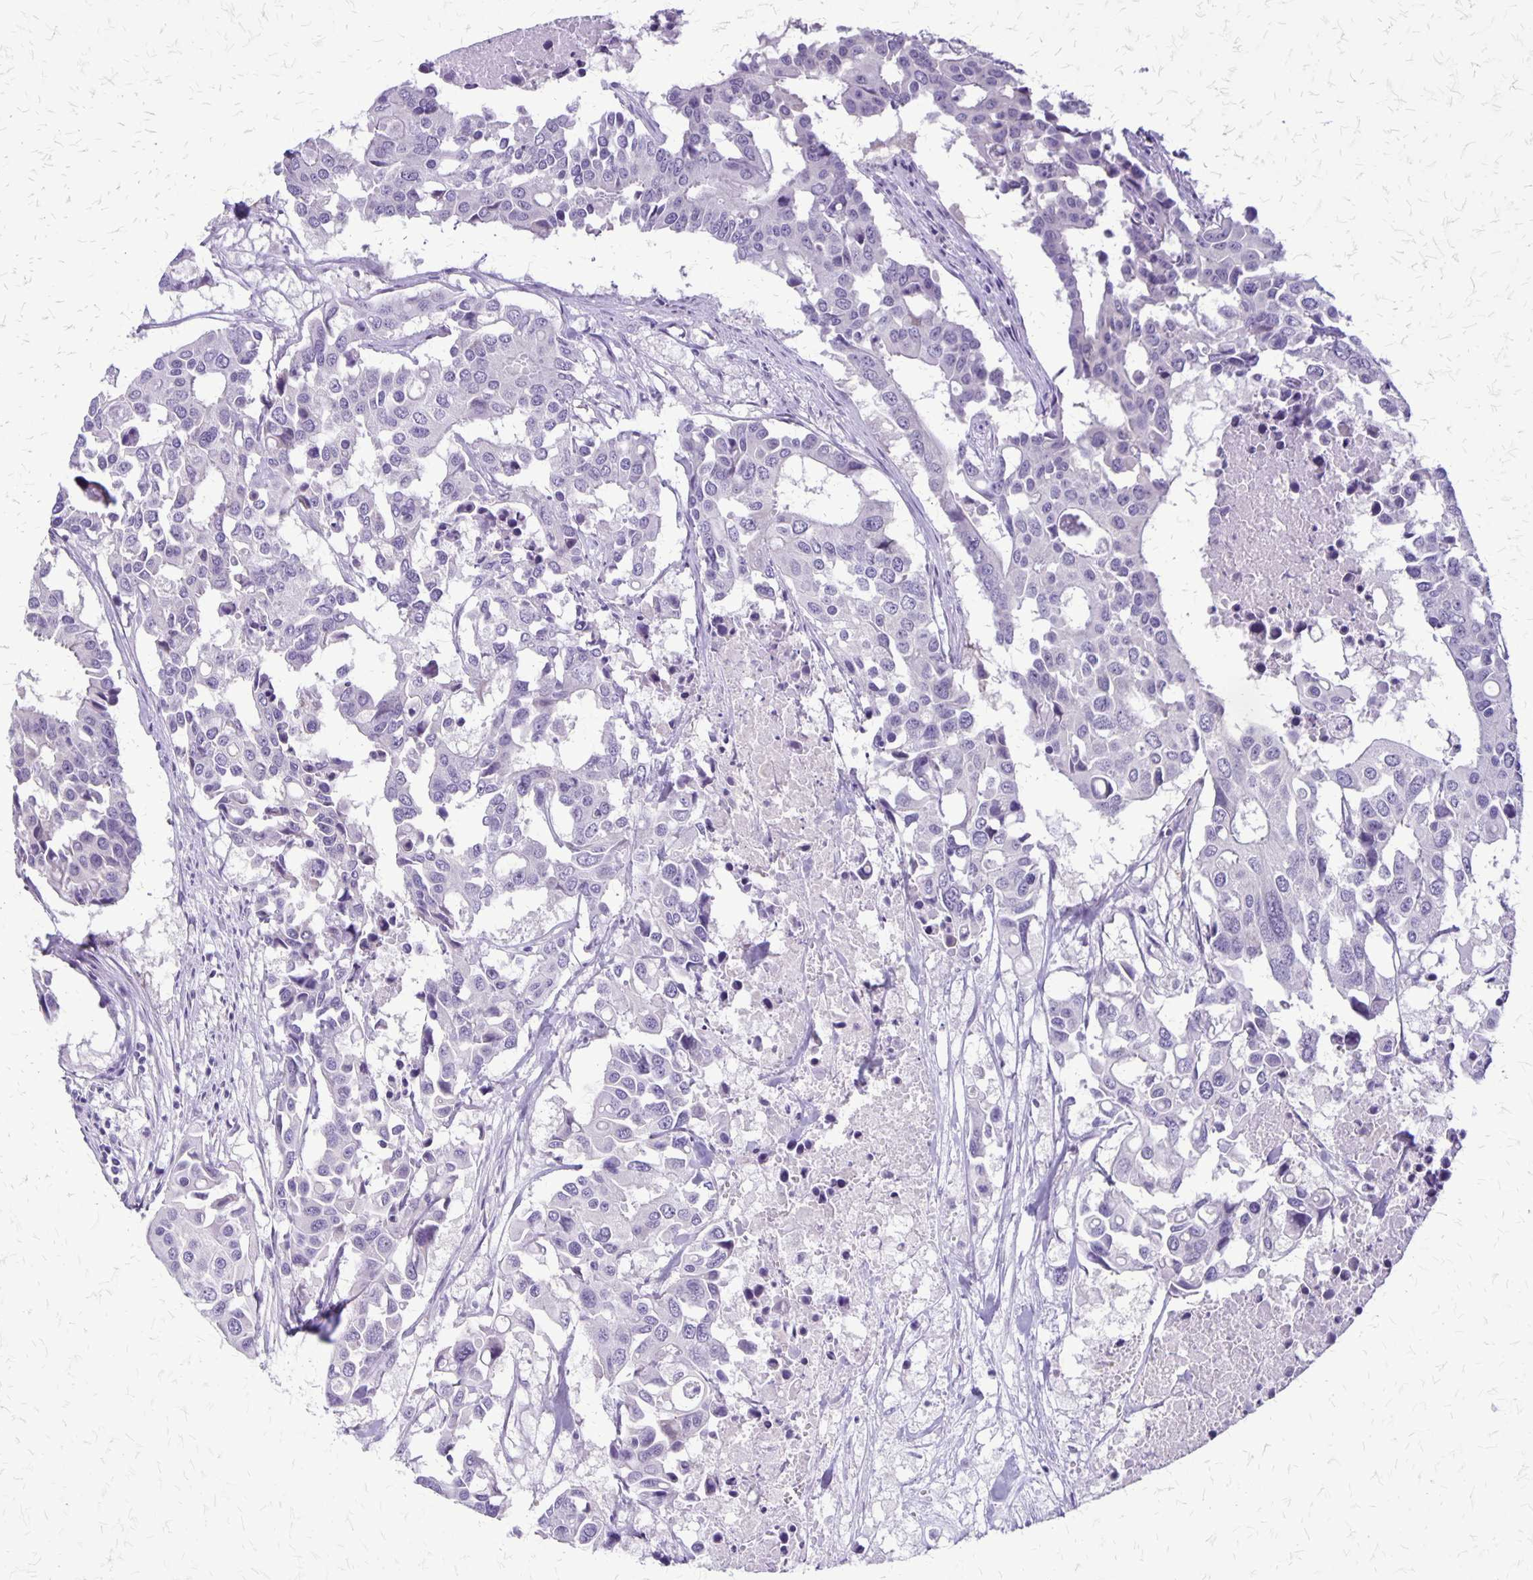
{"staining": {"intensity": "negative", "quantity": "none", "location": "none"}, "tissue": "colorectal cancer", "cell_type": "Tumor cells", "image_type": "cancer", "snomed": [{"axis": "morphology", "description": "Adenocarcinoma, NOS"}, {"axis": "topography", "description": "Colon"}], "caption": "Colorectal adenocarcinoma was stained to show a protein in brown. There is no significant expression in tumor cells.", "gene": "PLXNB3", "patient": {"sex": "male", "age": 77}}